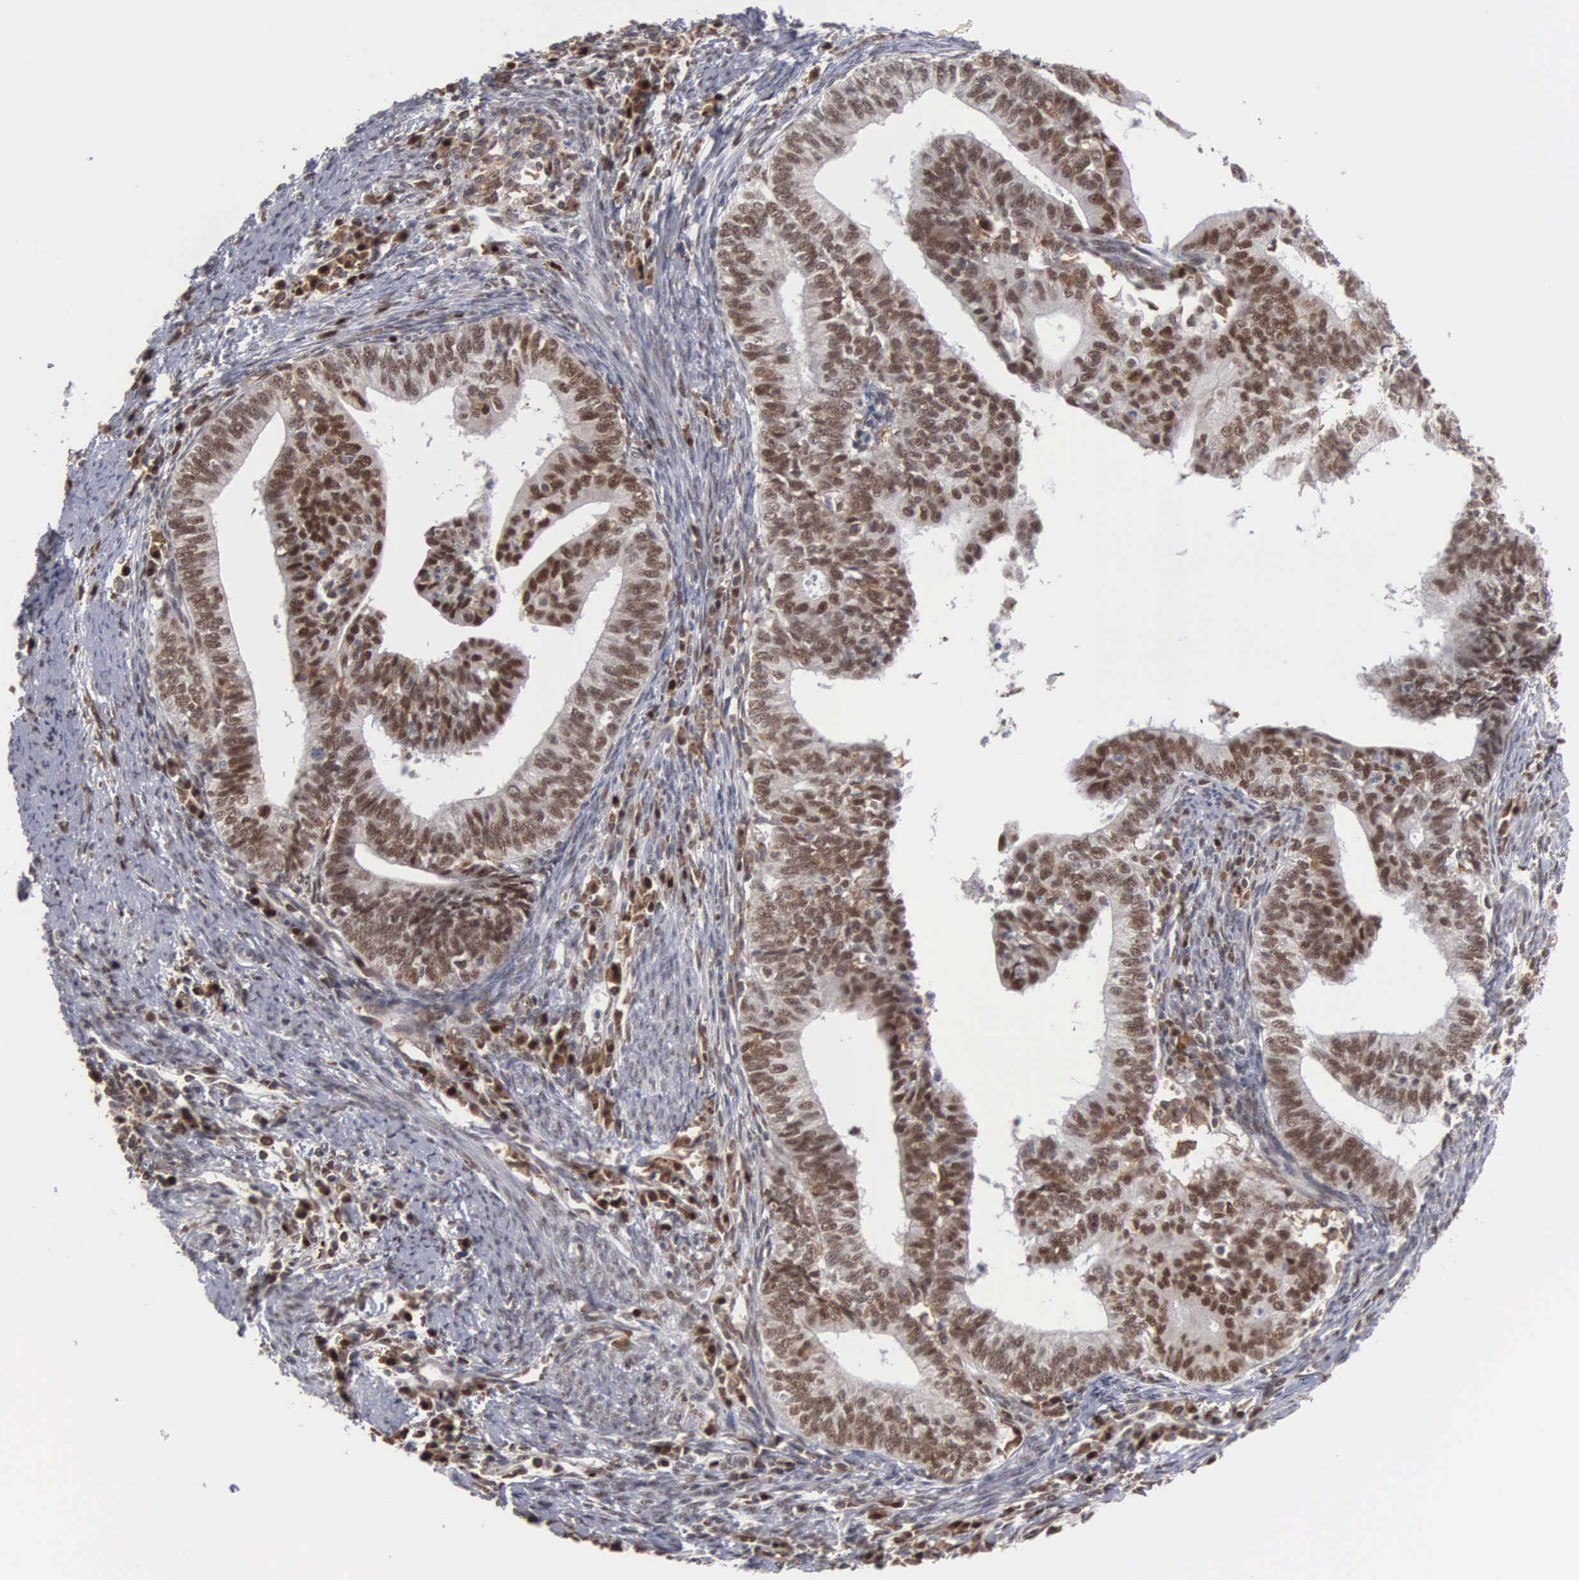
{"staining": {"intensity": "moderate", "quantity": ">75%", "location": "nuclear"}, "tissue": "endometrial cancer", "cell_type": "Tumor cells", "image_type": "cancer", "snomed": [{"axis": "morphology", "description": "Adenocarcinoma, NOS"}, {"axis": "topography", "description": "Endometrium"}], "caption": "DAB (3,3'-diaminobenzidine) immunohistochemical staining of endometrial cancer shows moderate nuclear protein expression in approximately >75% of tumor cells.", "gene": "TRMT5", "patient": {"sex": "female", "age": 66}}